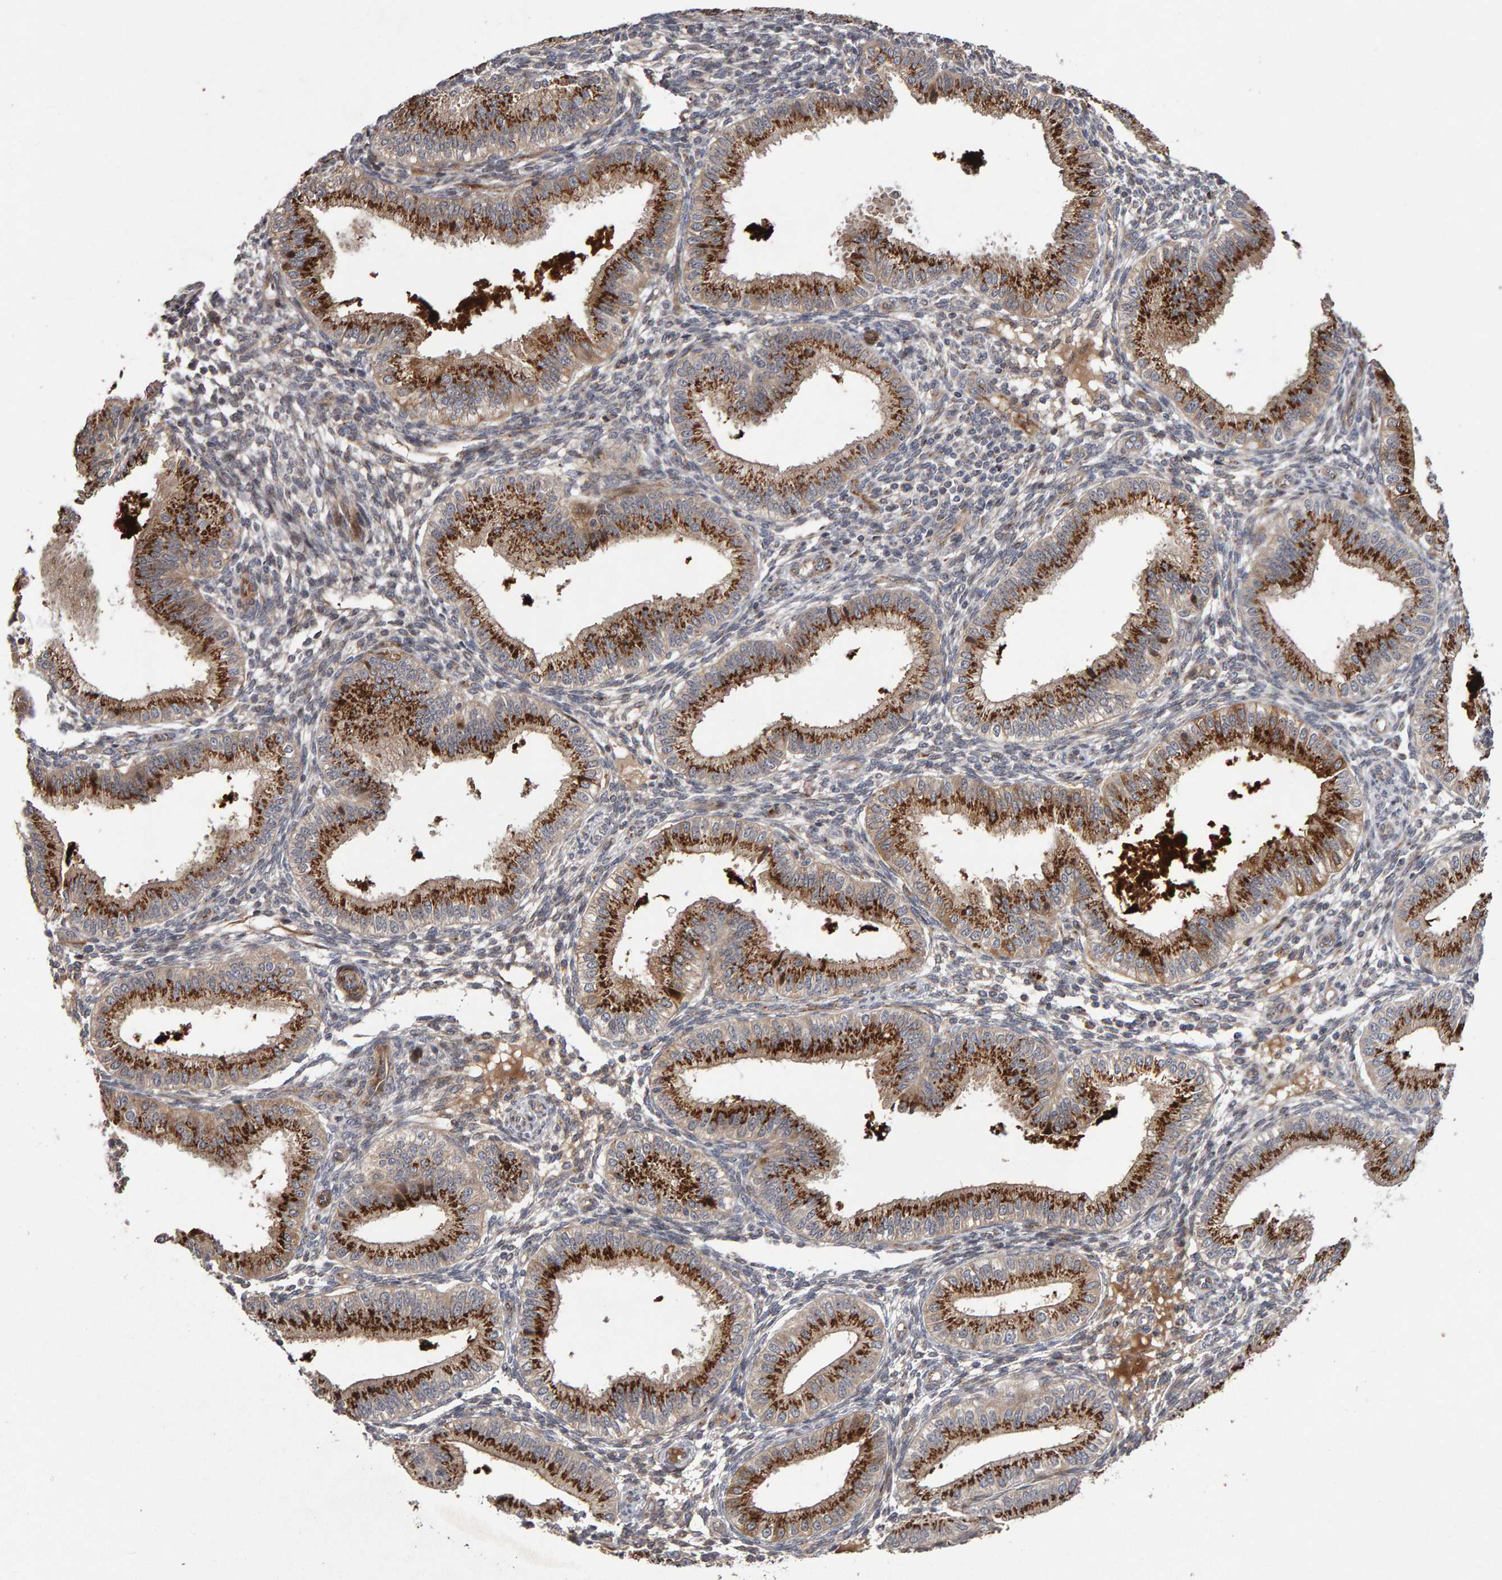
{"staining": {"intensity": "negative", "quantity": "none", "location": "none"}, "tissue": "endometrium", "cell_type": "Cells in endometrial stroma", "image_type": "normal", "snomed": [{"axis": "morphology", "description": "Normal tissue, NOS"}, {"axis": "topography", "description": "Endometrium"}], "caption": "IHC of benign human endometrium displays no positivity in cells in endometrial stroma. (DAB (3,3'-diaminobenzidine) immunohistochemistry with hematoxylin counter stain).", "gene": "CANT1", "patient": {"sex": "female", "age": 39}}